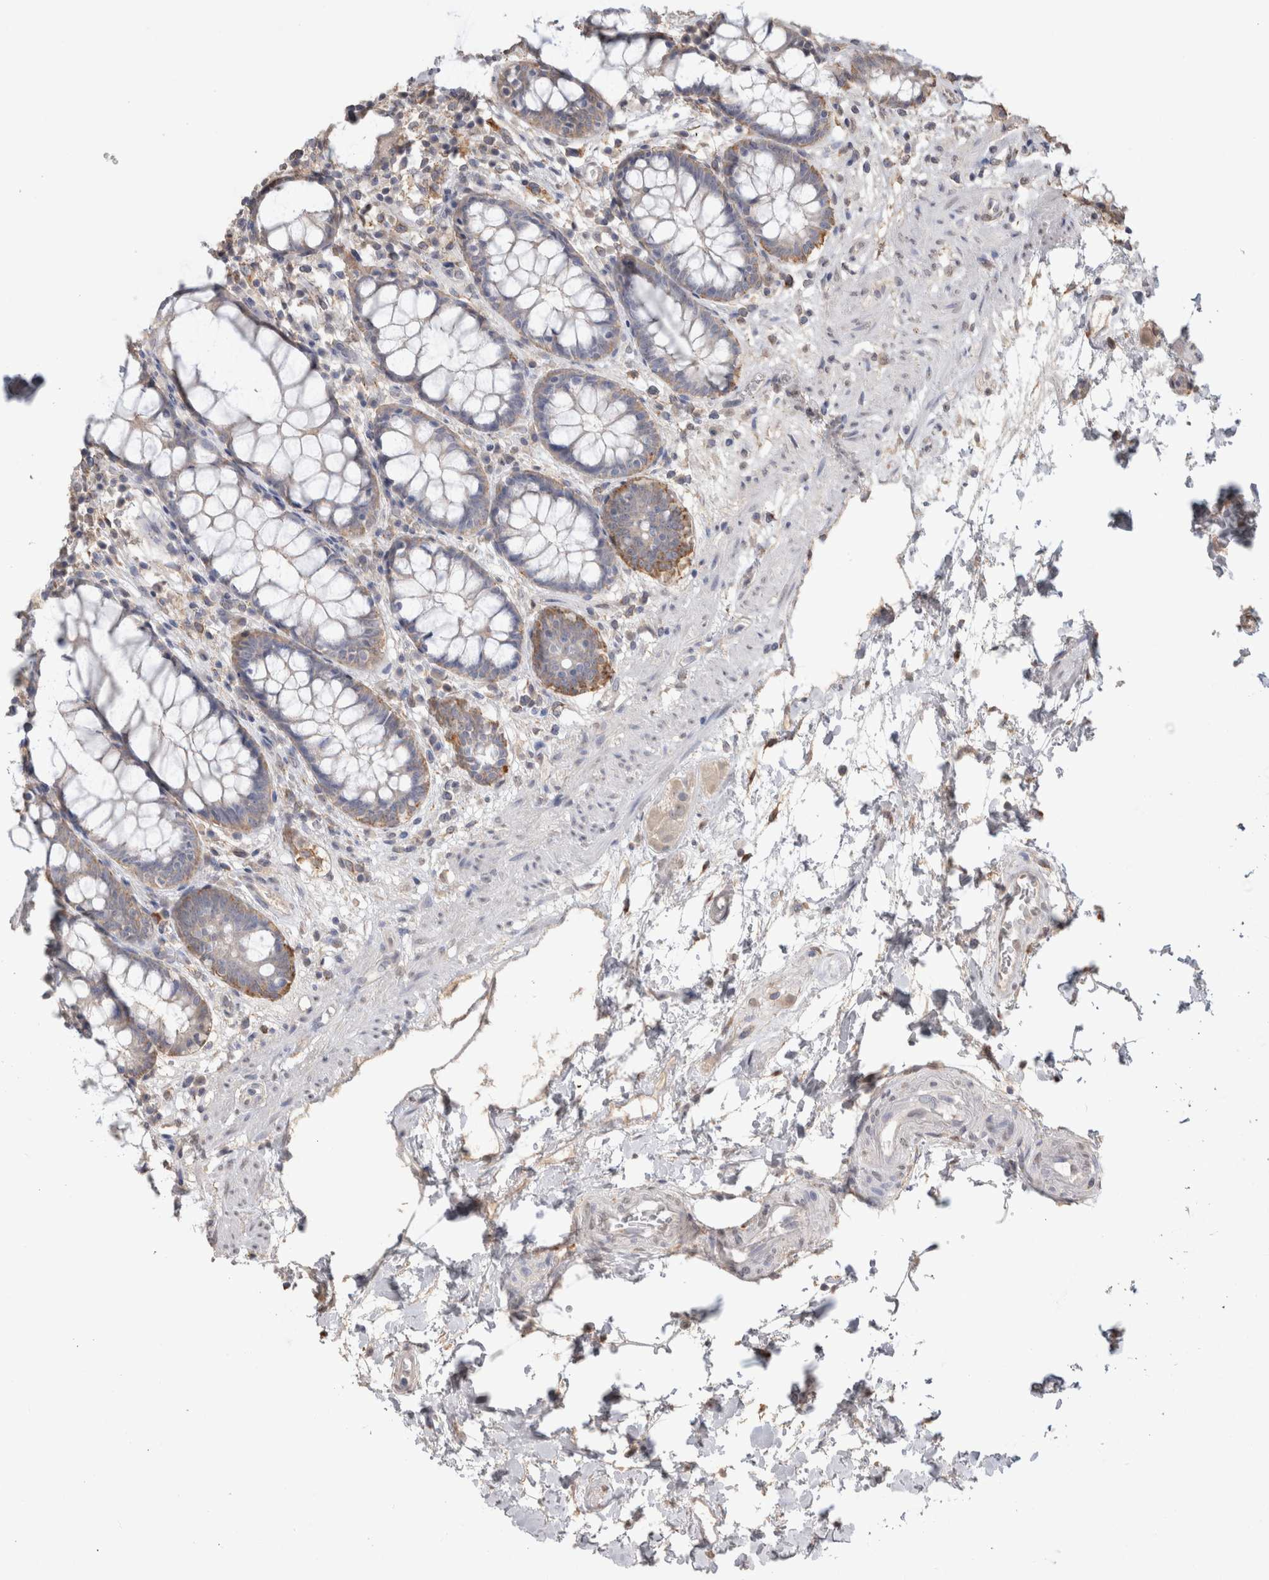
{"staining": {"intensity": "weak", "quantity": ">75%", "location": "cytoplasmic/membranous"}, "tissue": "rectum", "cell_type": "Glandular cells", "image_type": "normal", "snomed": [{"axis": "morphology", "description": "Normal tissue, NOS"}, {"axis": "topography", "description": "Rectum"}], "caption": "Immunohistochemical staining of benign rectum shows >75% levels of weak cytoplasmic/membranous protein positivity in about >75% of glandular cells. The protein is stained brown, and the nuclei are stained in blue (DAB IHC with brightfield microscopy, high magnification).", "gene": "NAALADL2", "patient": {"sex": "male", "age": 64}}